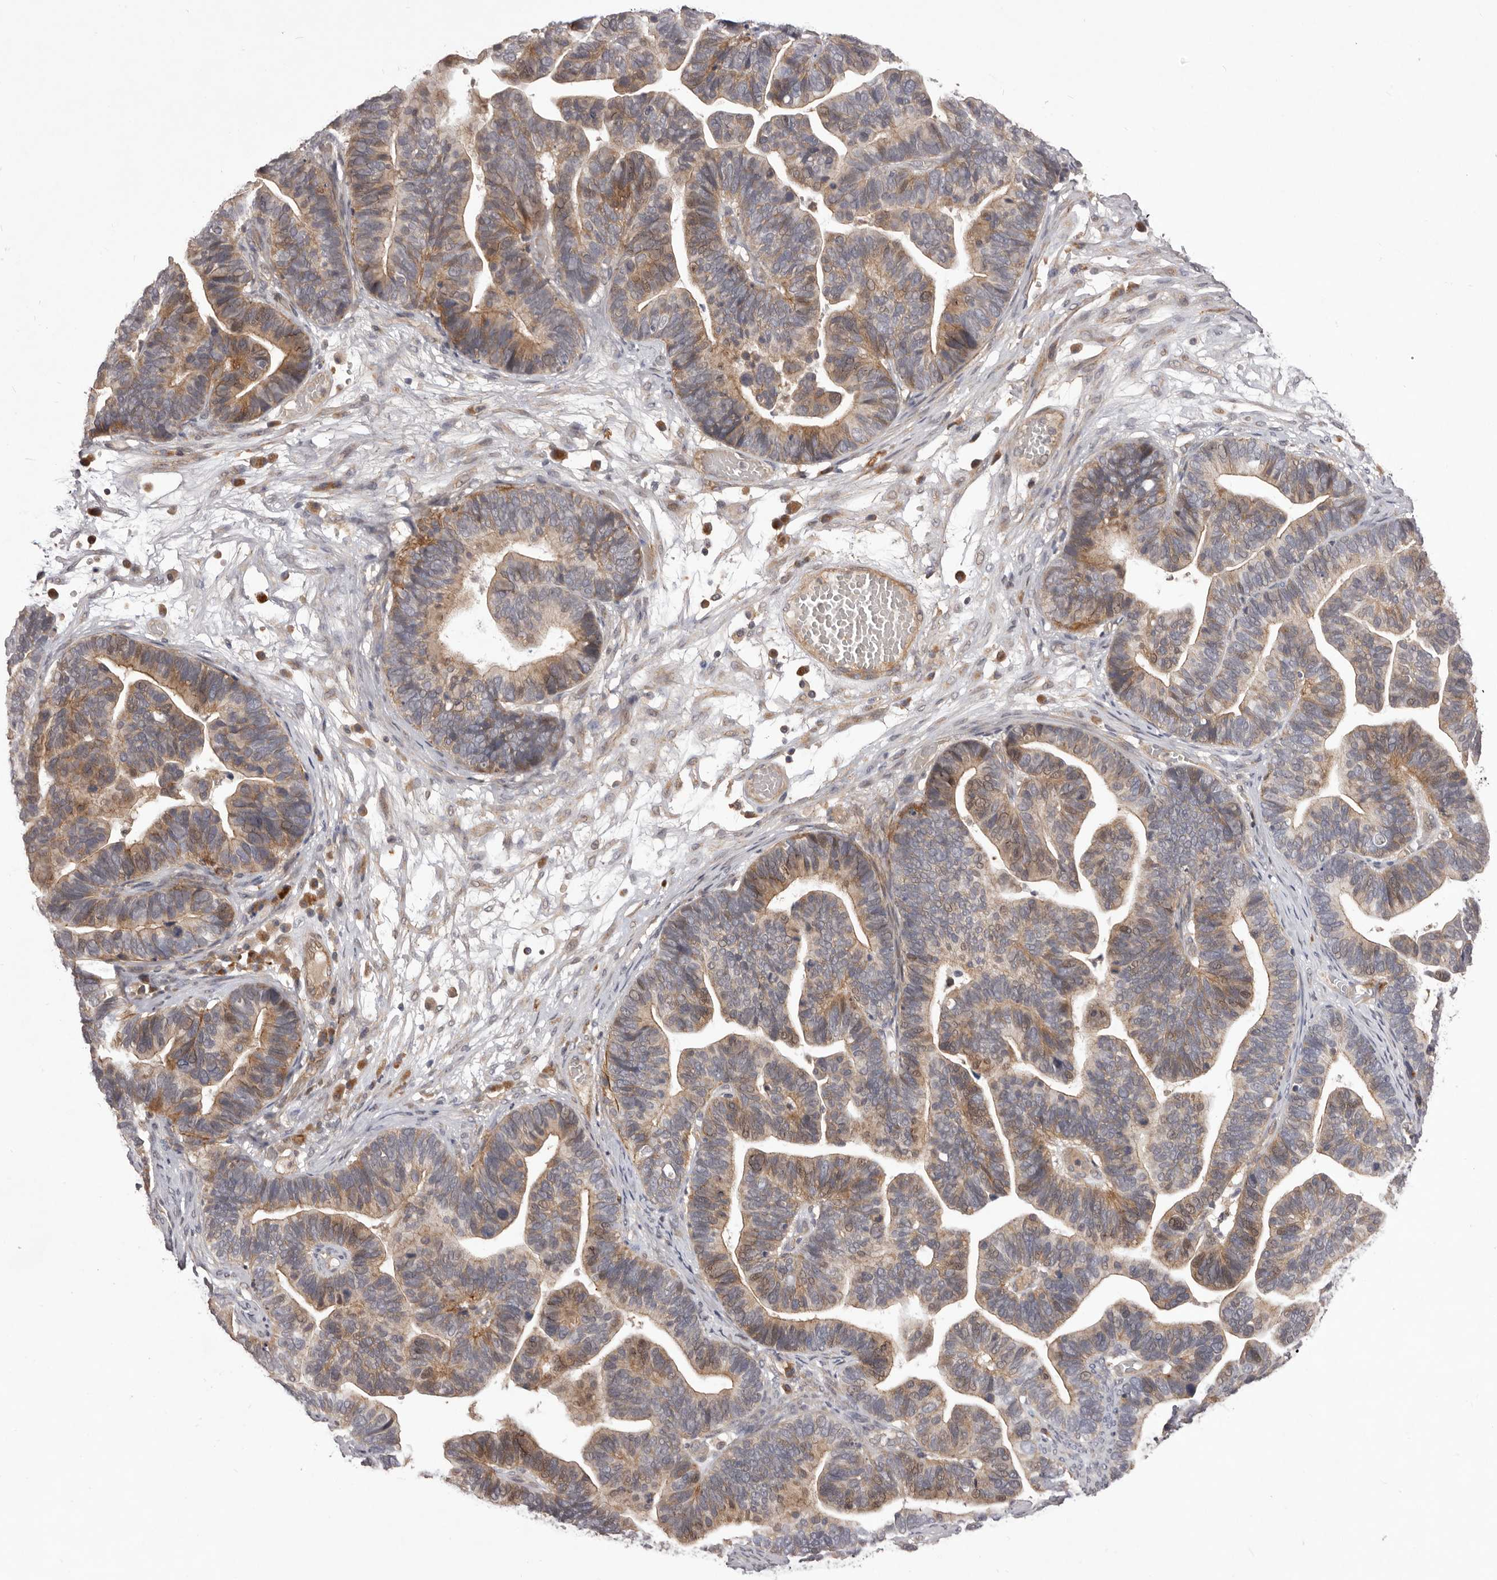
{"staining": {"intensity": "weak", "quantity": ">75%", "location": "cytoplasmic/membranous"}, "tissue": "ovarian cancer", "cell_type": "Tumor cells", "image_type": "cancer", "snomed": [{"axis": "morphology", "description": "Cystadenocarcinoma, serous, NOS"}, {"axis": "topography", "description": "Ovary"}], "caption": "A micrograph of human serous cystadenocarcinoma (ovarian) stained for a protein shows weak cytoplasmic/membranous brown staining in tumor cells. Using DAB (3,3'-diaminobenzidine) (brown) and hematoxylin (blue) stains, captured at high magnification using brightfield microscopy.", "gene": "HBS1L", "patient": {"sex": "female", "age": 56}}